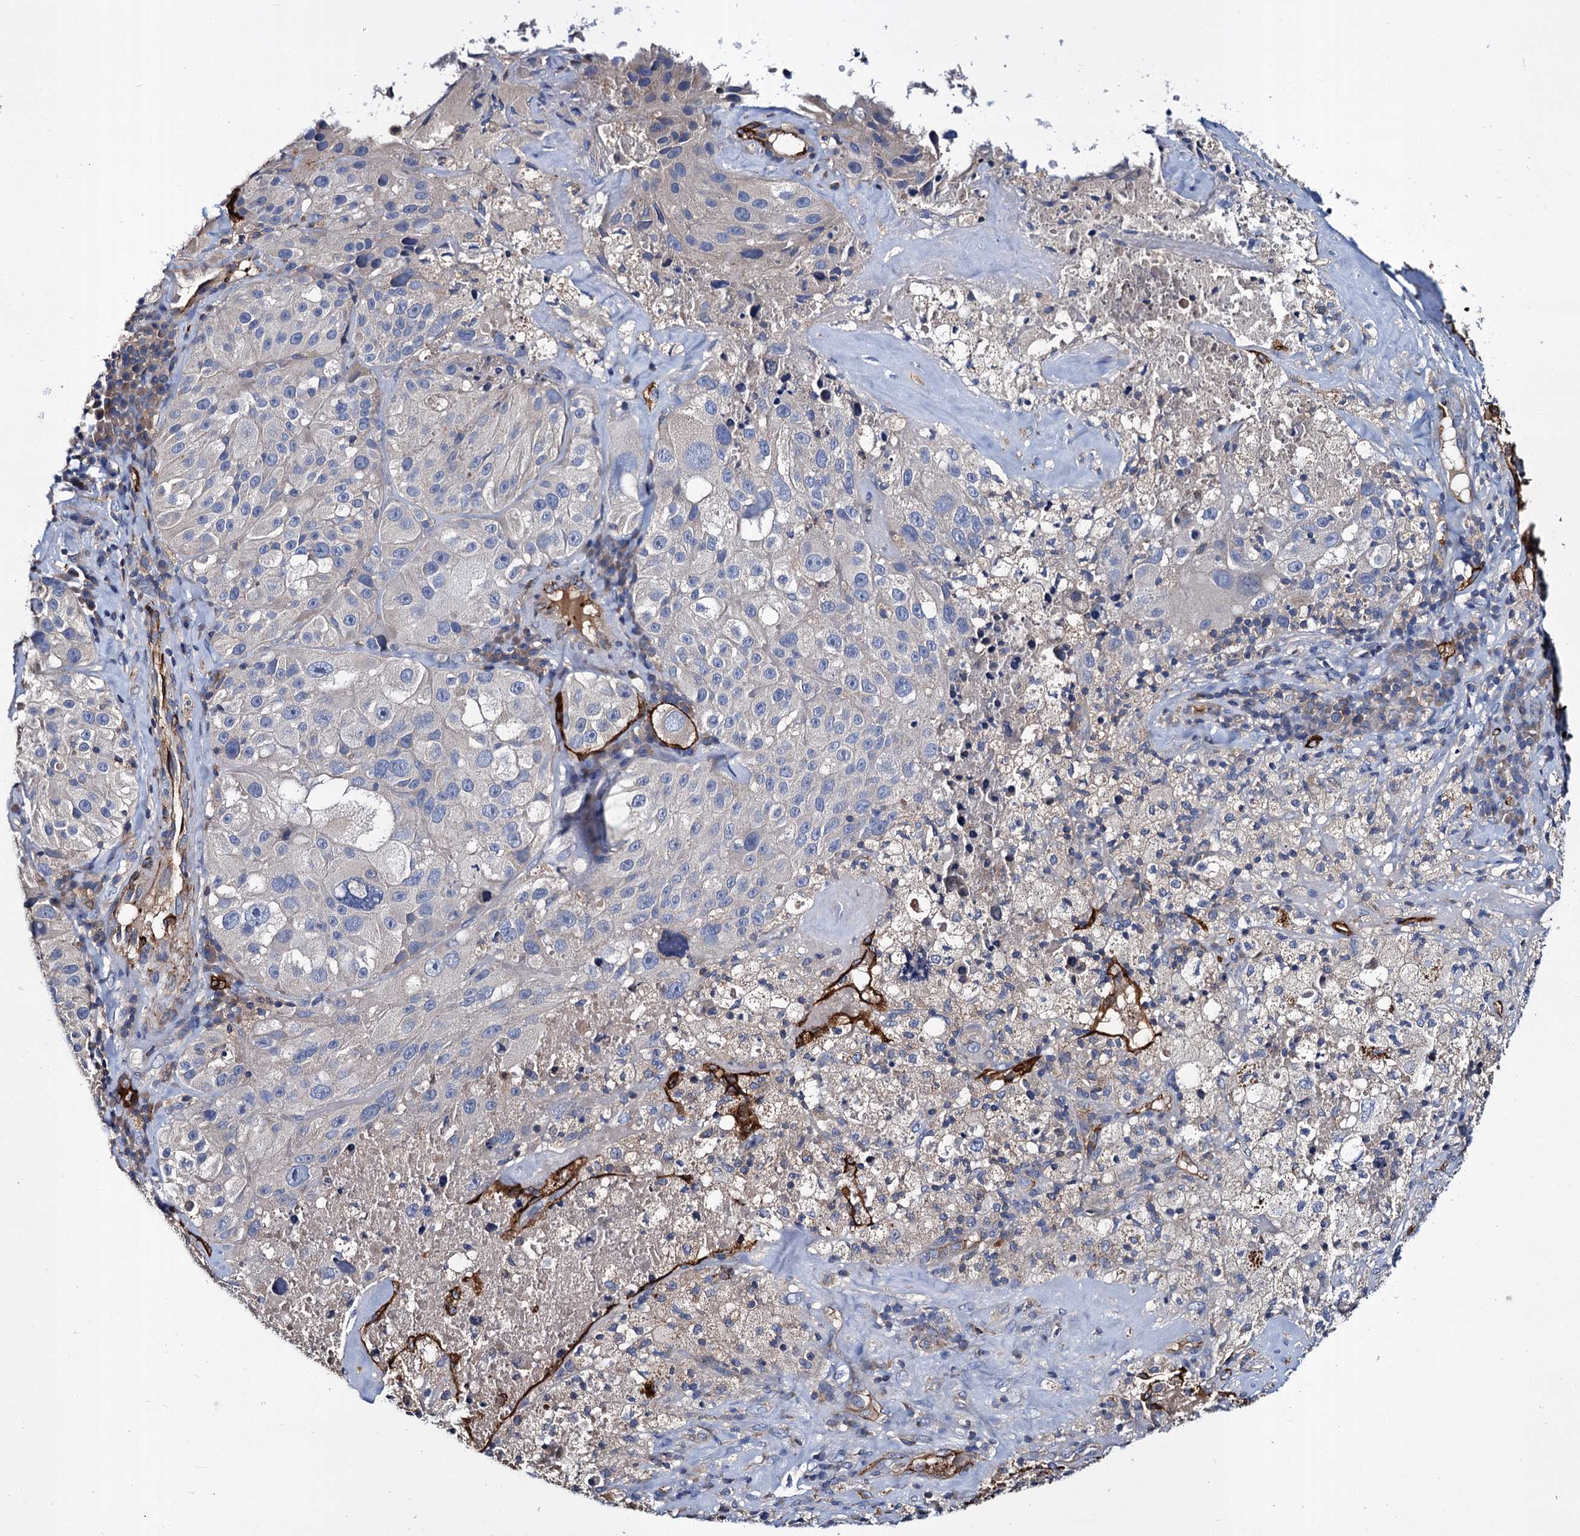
{"staining": {"intensity": "negative", "quantity": "none", "location": "none"}, "tissue": "melanoma", "cell_type": "Tumor cells", "image_type": "cancer", "snomed": [{"axis": "morphology", "description": "Malignant melanoma, Metastatic site"}, {"axis": "topography", "description": "Lymph node"}], "caption": "Immunohistochemistry image of neoplastic tissue: melanoma stained with DAB exhibits no significant protein positivity in tumor cells.", "gene": "CACNA1C", "patient": {"sex": "male", "age": 62}}